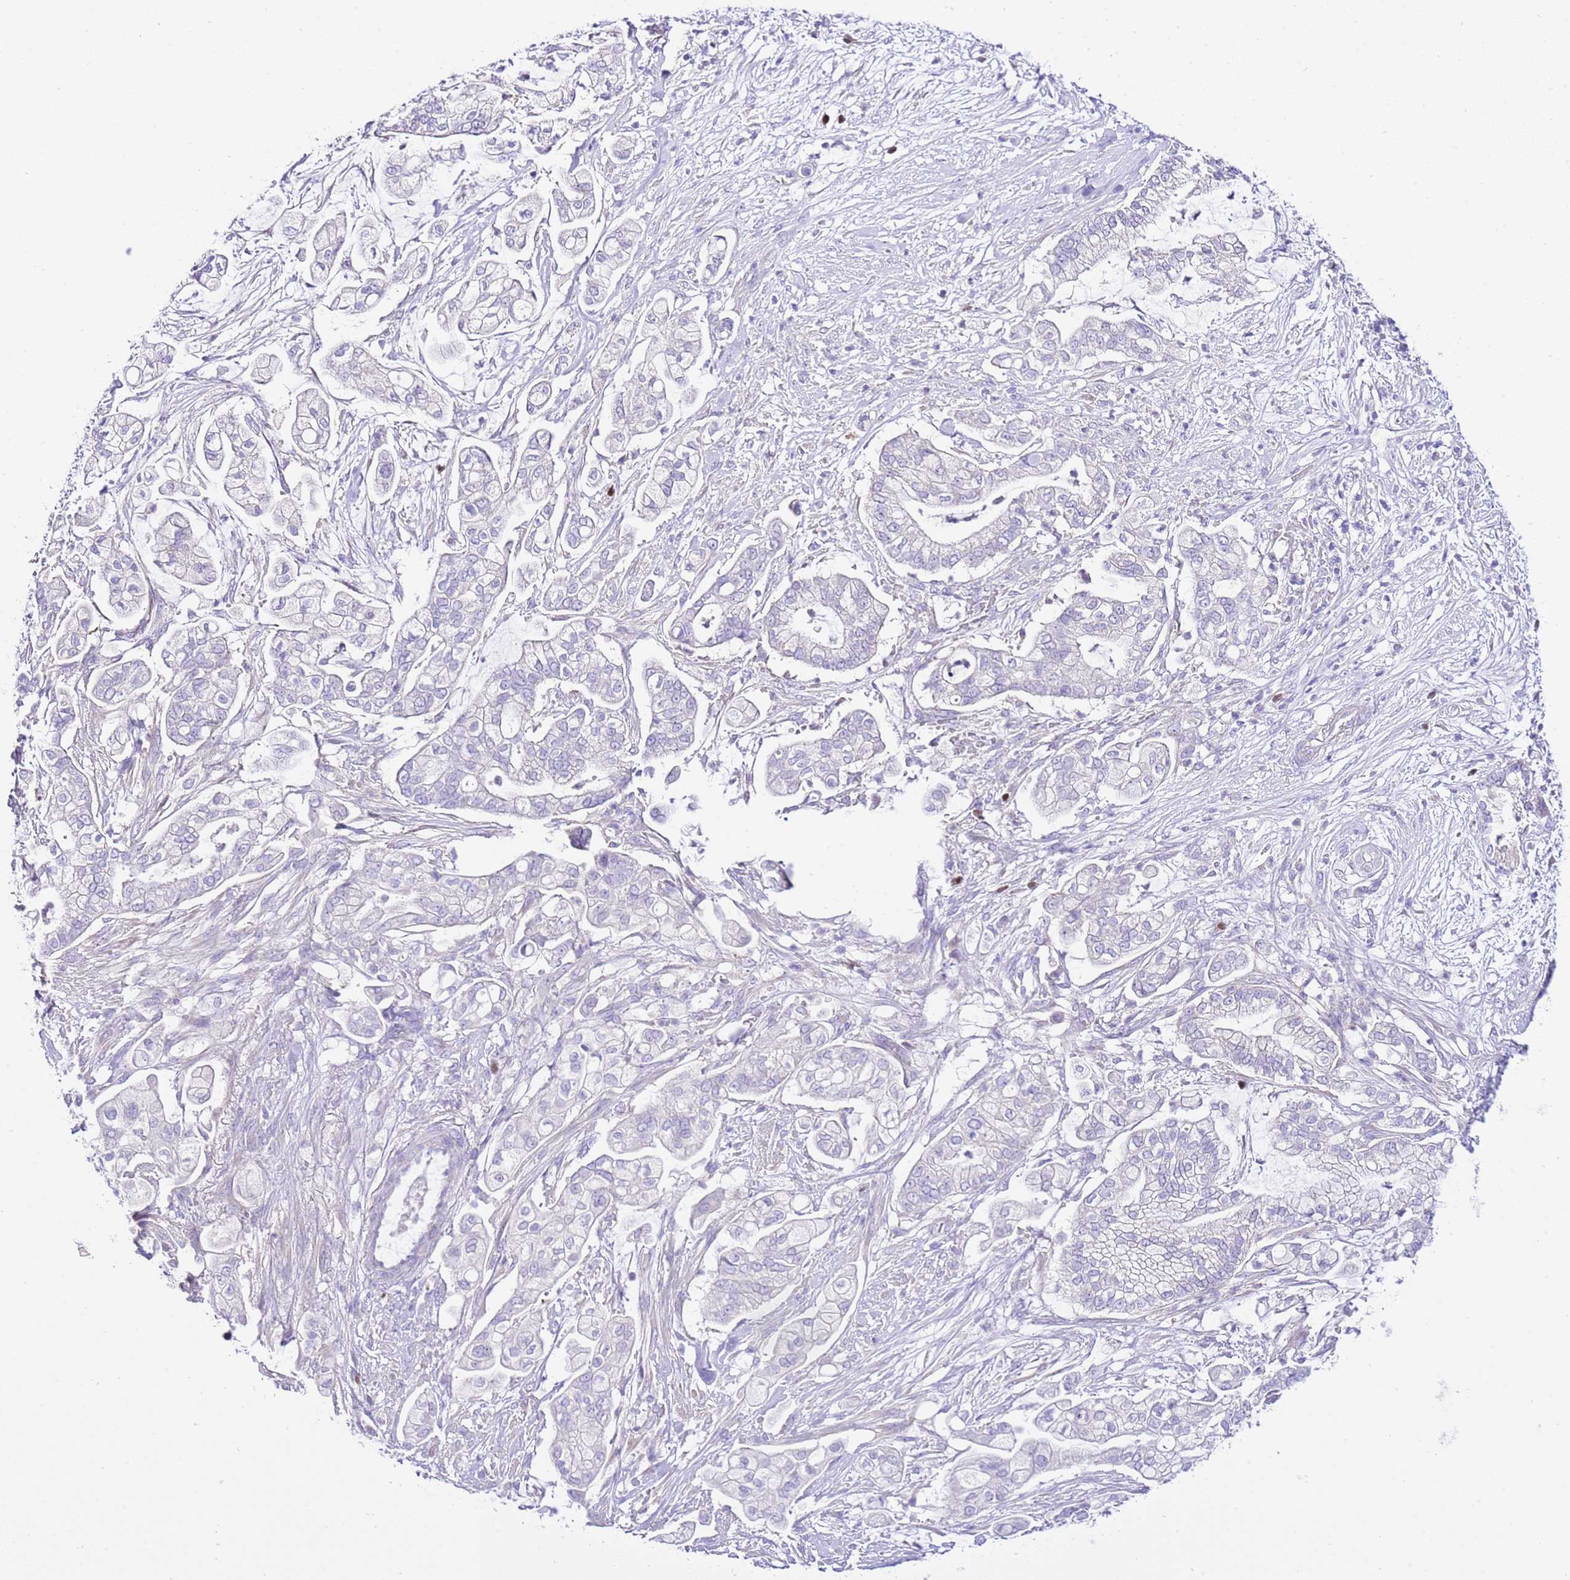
{"staining": {"intensity": "negative", "quantity": "none", "location": "none"}, "tissue": "pancreatic cancer", "cell_type": "Tumor cells", "image_type": "cancer", "snomed": [{"axis": "morphology", "description": "Adenocarcinoma, NOS"}, {"axis": "topography", "description": "Pancreas"}], "caption": "Immunohistochemistry (IHC) of human pancreatic adenocarcinoma reveals no staining in tumor cells.", "gene": "BHLHA15", "patient": {"sex": "female", "age": 69}}